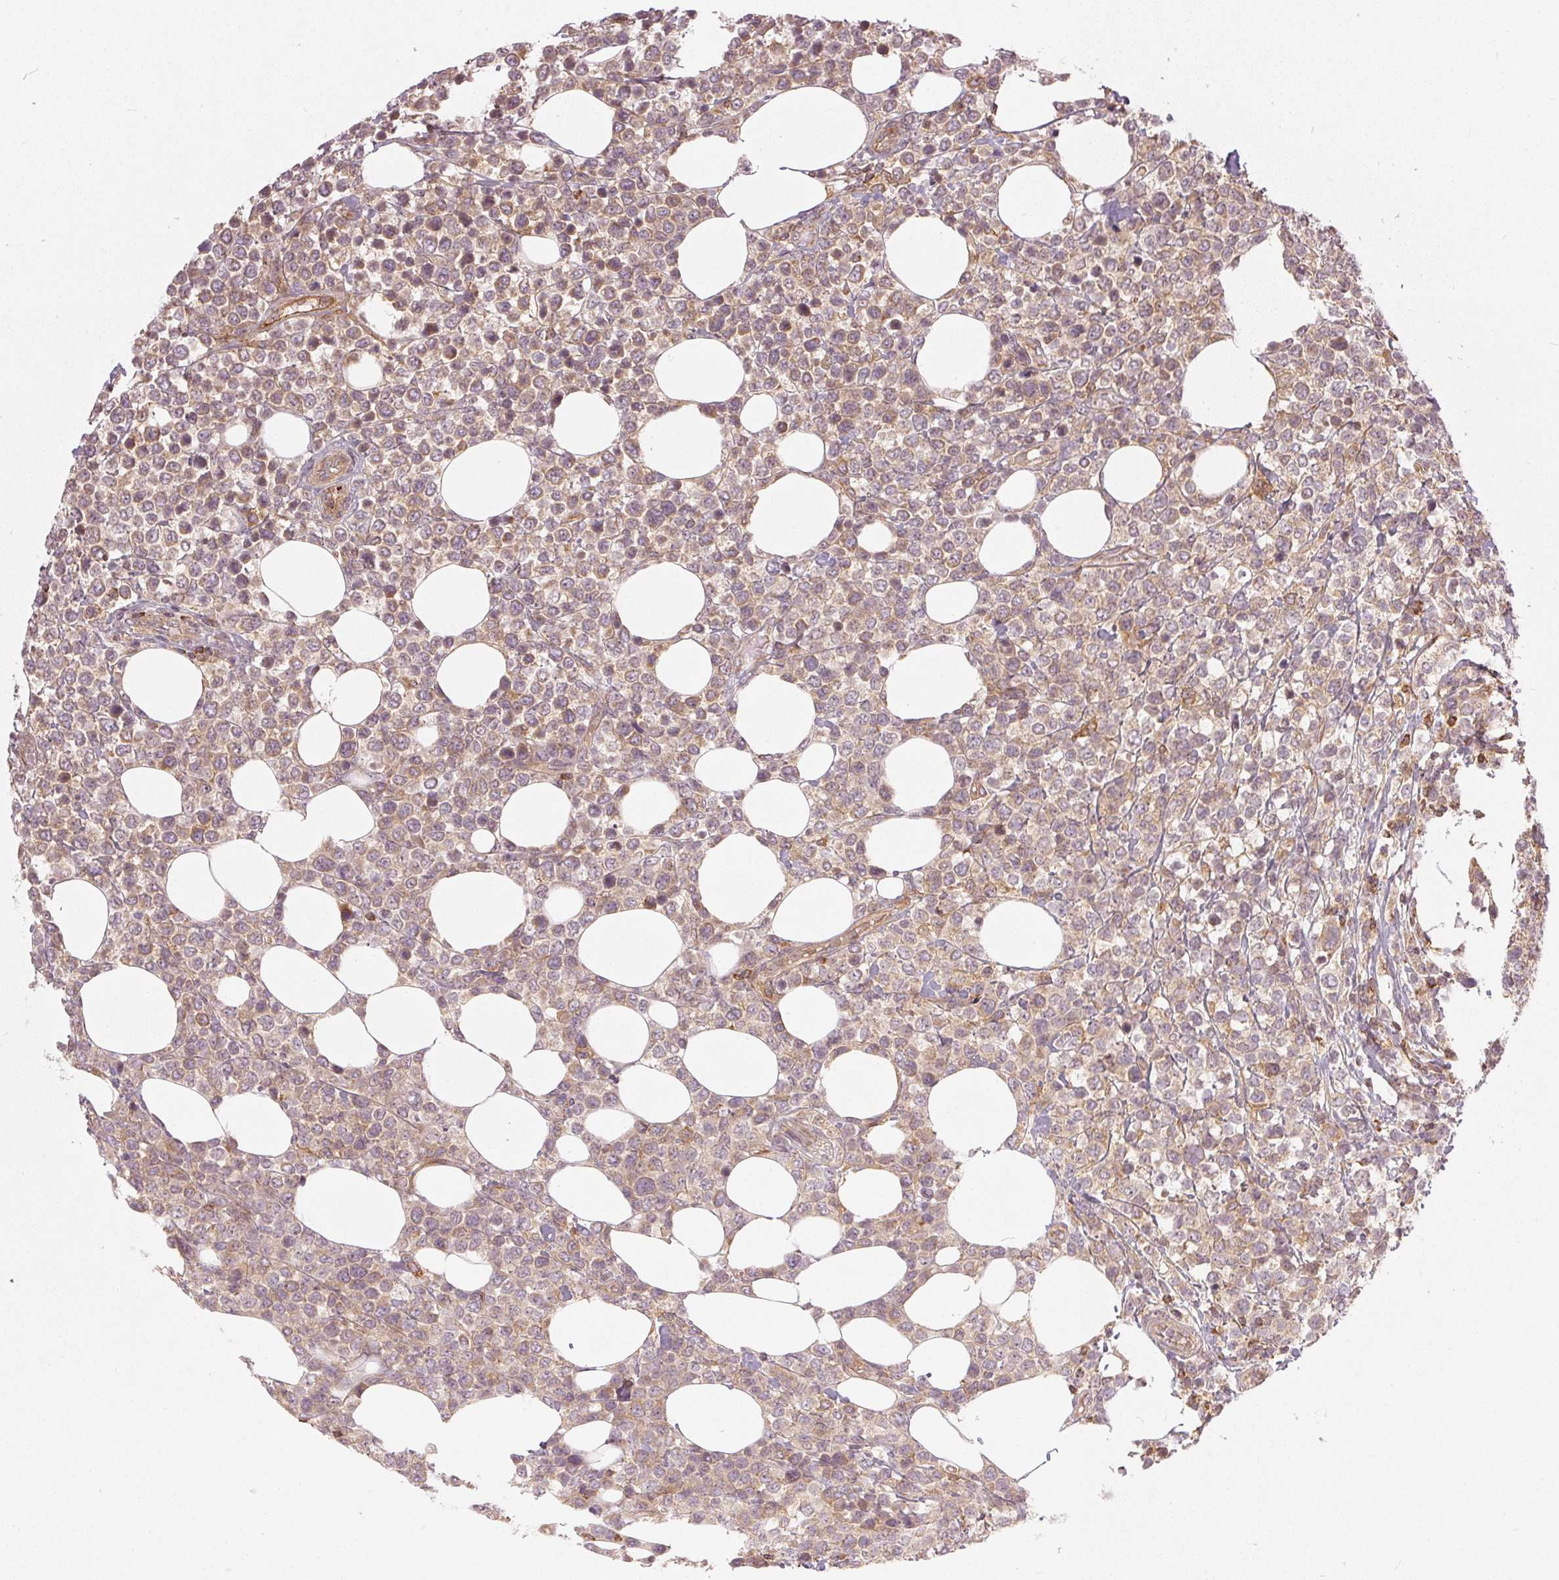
{"staining": {"intensity": "weak", "quantity": "25%-75%", "location": "cytoplasmic/membranous"}, "tissue": "lymphoma", "cell_type": "Tumor cells", "image_type": "cancer", "snomed": [{"axis": "morphology", "description": "Malignant lymphoma, non-Hodgkin's type, High grade"}, {"axis": "topography", "description": "Soft tissue"}], "caption": "Weak cytoplasmic/membranous expression for a protein is appreciated in approximately 25%-75% of tumor cells of lymphoma using immunohistochemistry.", "gene": "NADK2", "patient": {"sex": "female", "age": 56}}